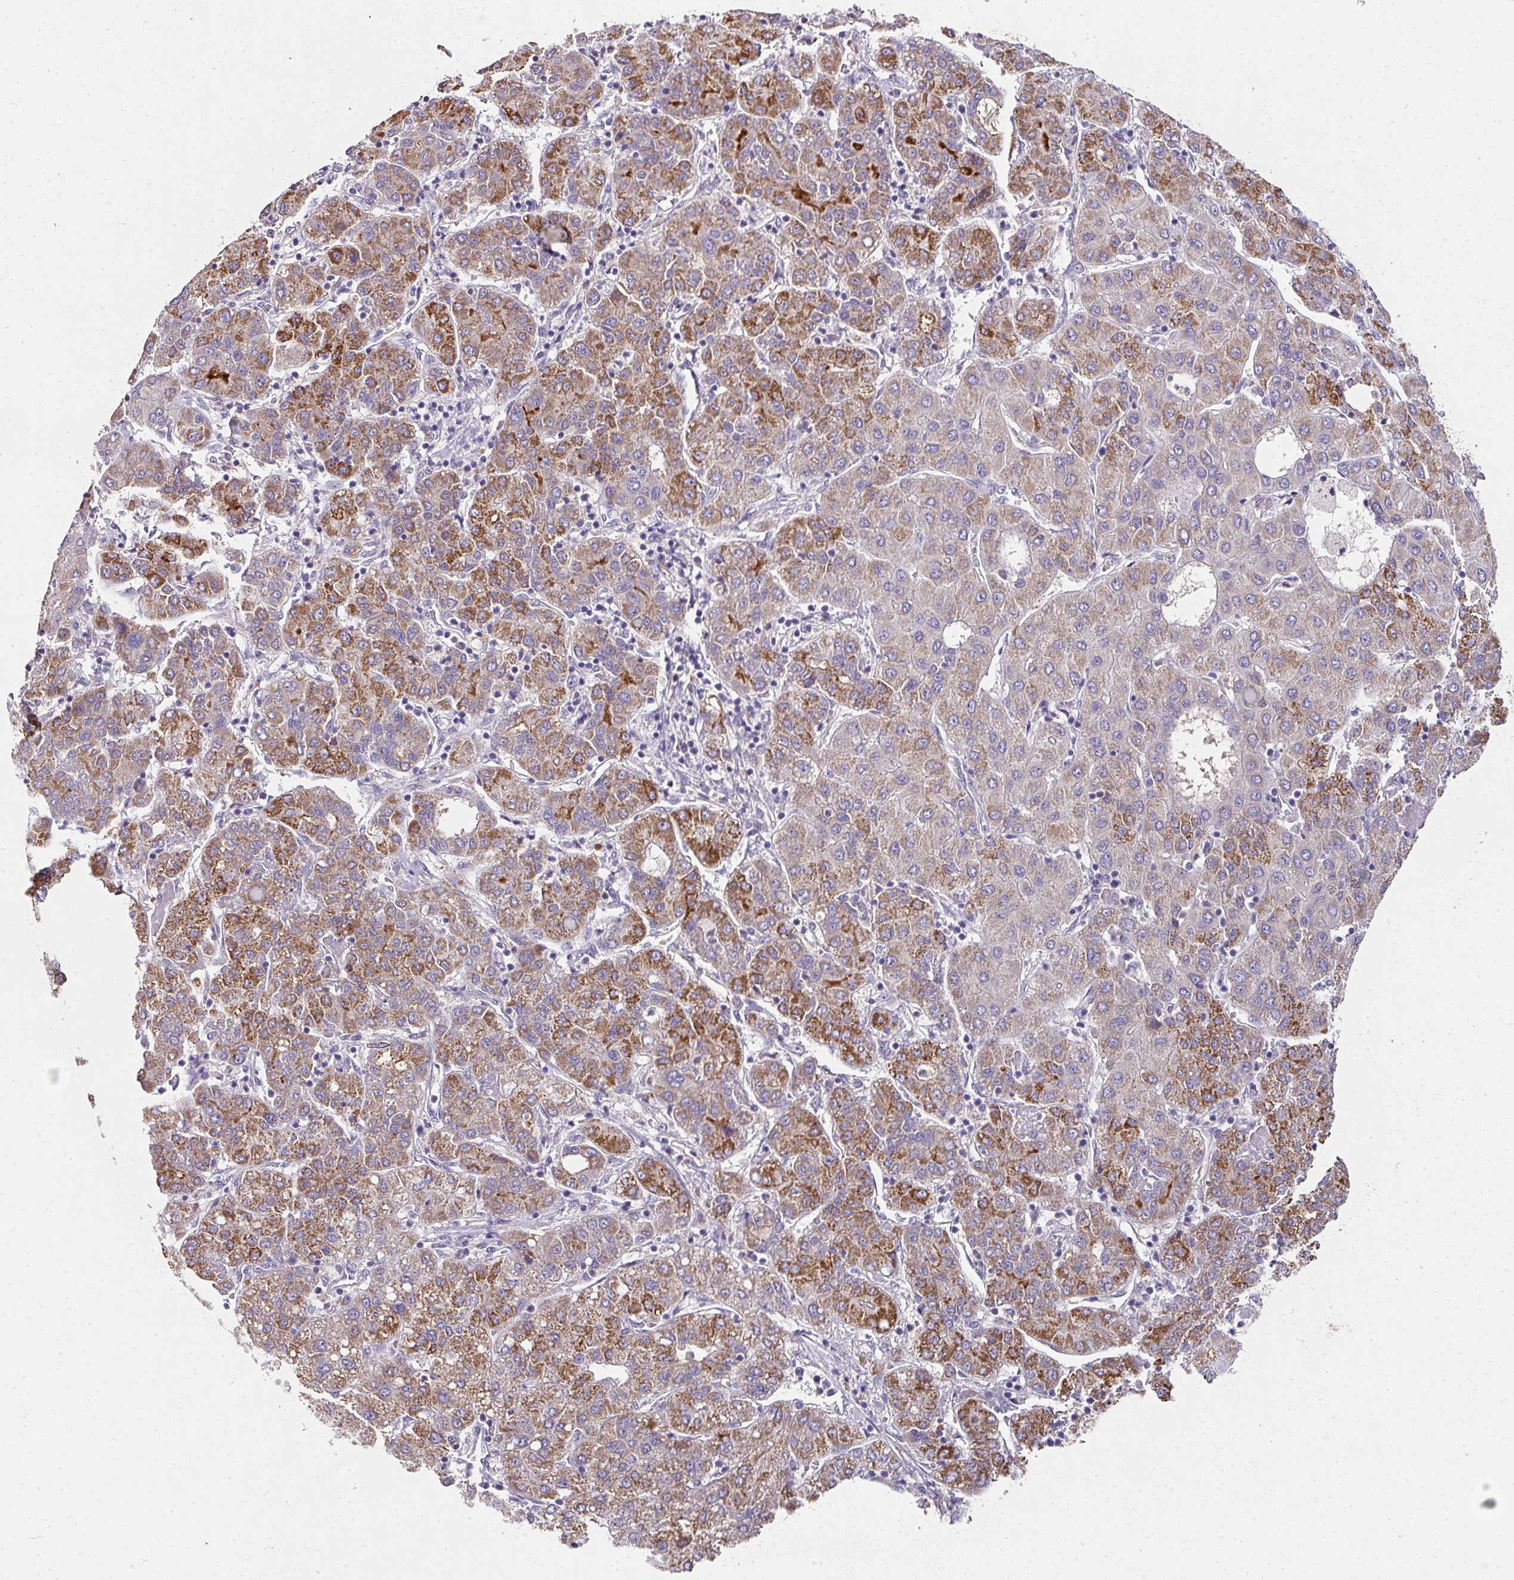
{"staining": {"intensity": "moderate", "quantity": ">75%", "location": "cytoplasmic/membranous"}, "tissue": "liver cancer", "cell_type": "Tumor cells", "image_type": "cancer", "snomed": [{"axis": "morphology", "description": "Carcinoma, Hepatocellular, NOS"}, {"axis": "topography", "description": "Liver"}], "caption": "Tumor cells exhibit medium levels of moderate cytoplasmic/membranous expression in approximately >75% of cells in human liver cancer (hepatocellular carcinoma). (DAB IHC with brightfield microscopy, high magnification).", "gene": "SKIC2", "patient": {"sex": "male", "age": 65}}